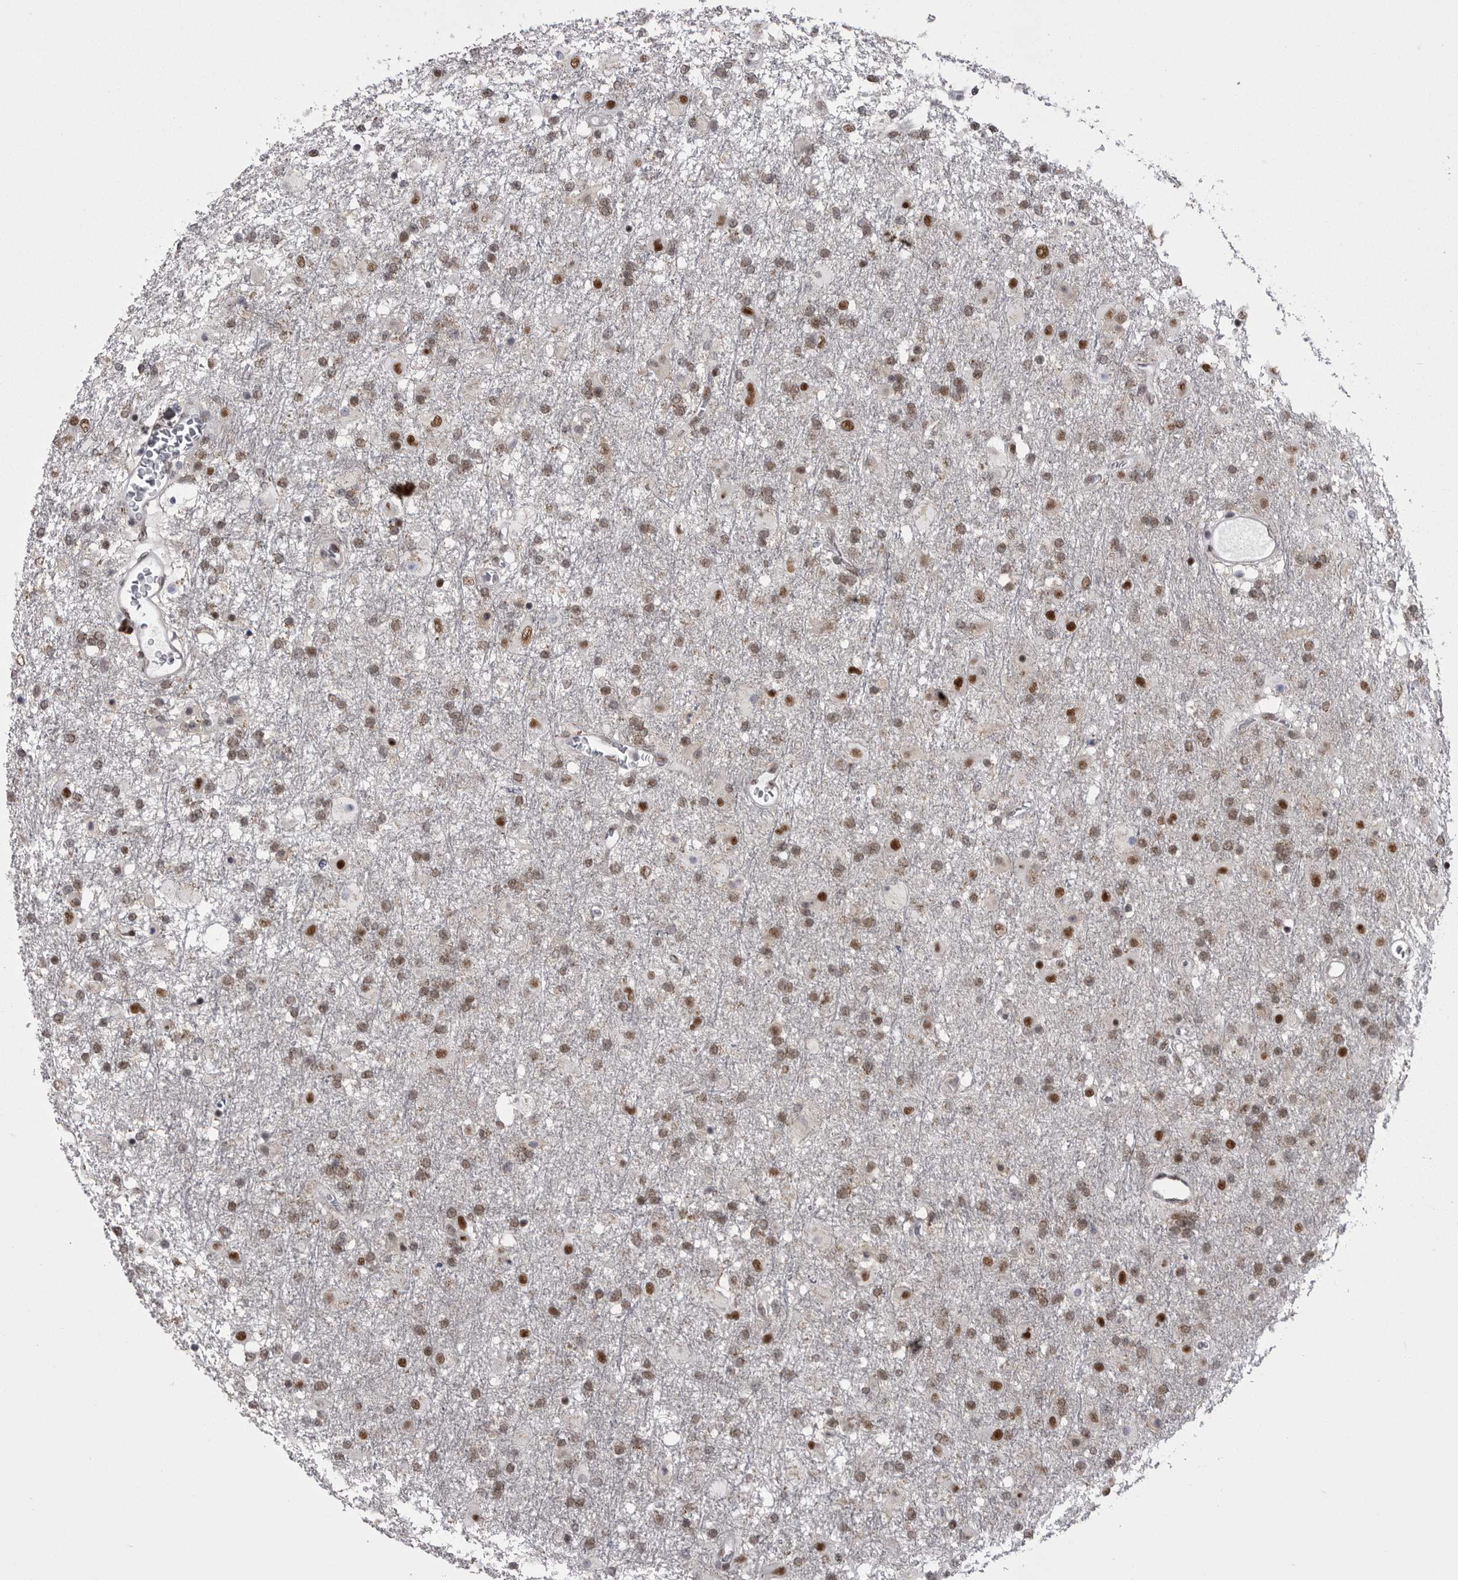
{"staining": {"intensity": "moderate", "quantity": ">75%", "location": "nuclear"}, "tissue": "glioma", "cell_type": "Tumor cells", "image_type": "cancer", "snomed": [{"axis": "morphology", "description": "Glioma, malignant, Low grade"}, {"axis": "topography", "description": "Brain"}], "caption": "High-magnification brightfield microscopy of glioma stained with DAB (brown) and counterstained with hematoxylin (blue). tumor cells exhibit moderate nuclear positivity is present in approximately>75% of cells.", "gene": "MEPCE", "patient": {"sex": "male", "age": 65}}